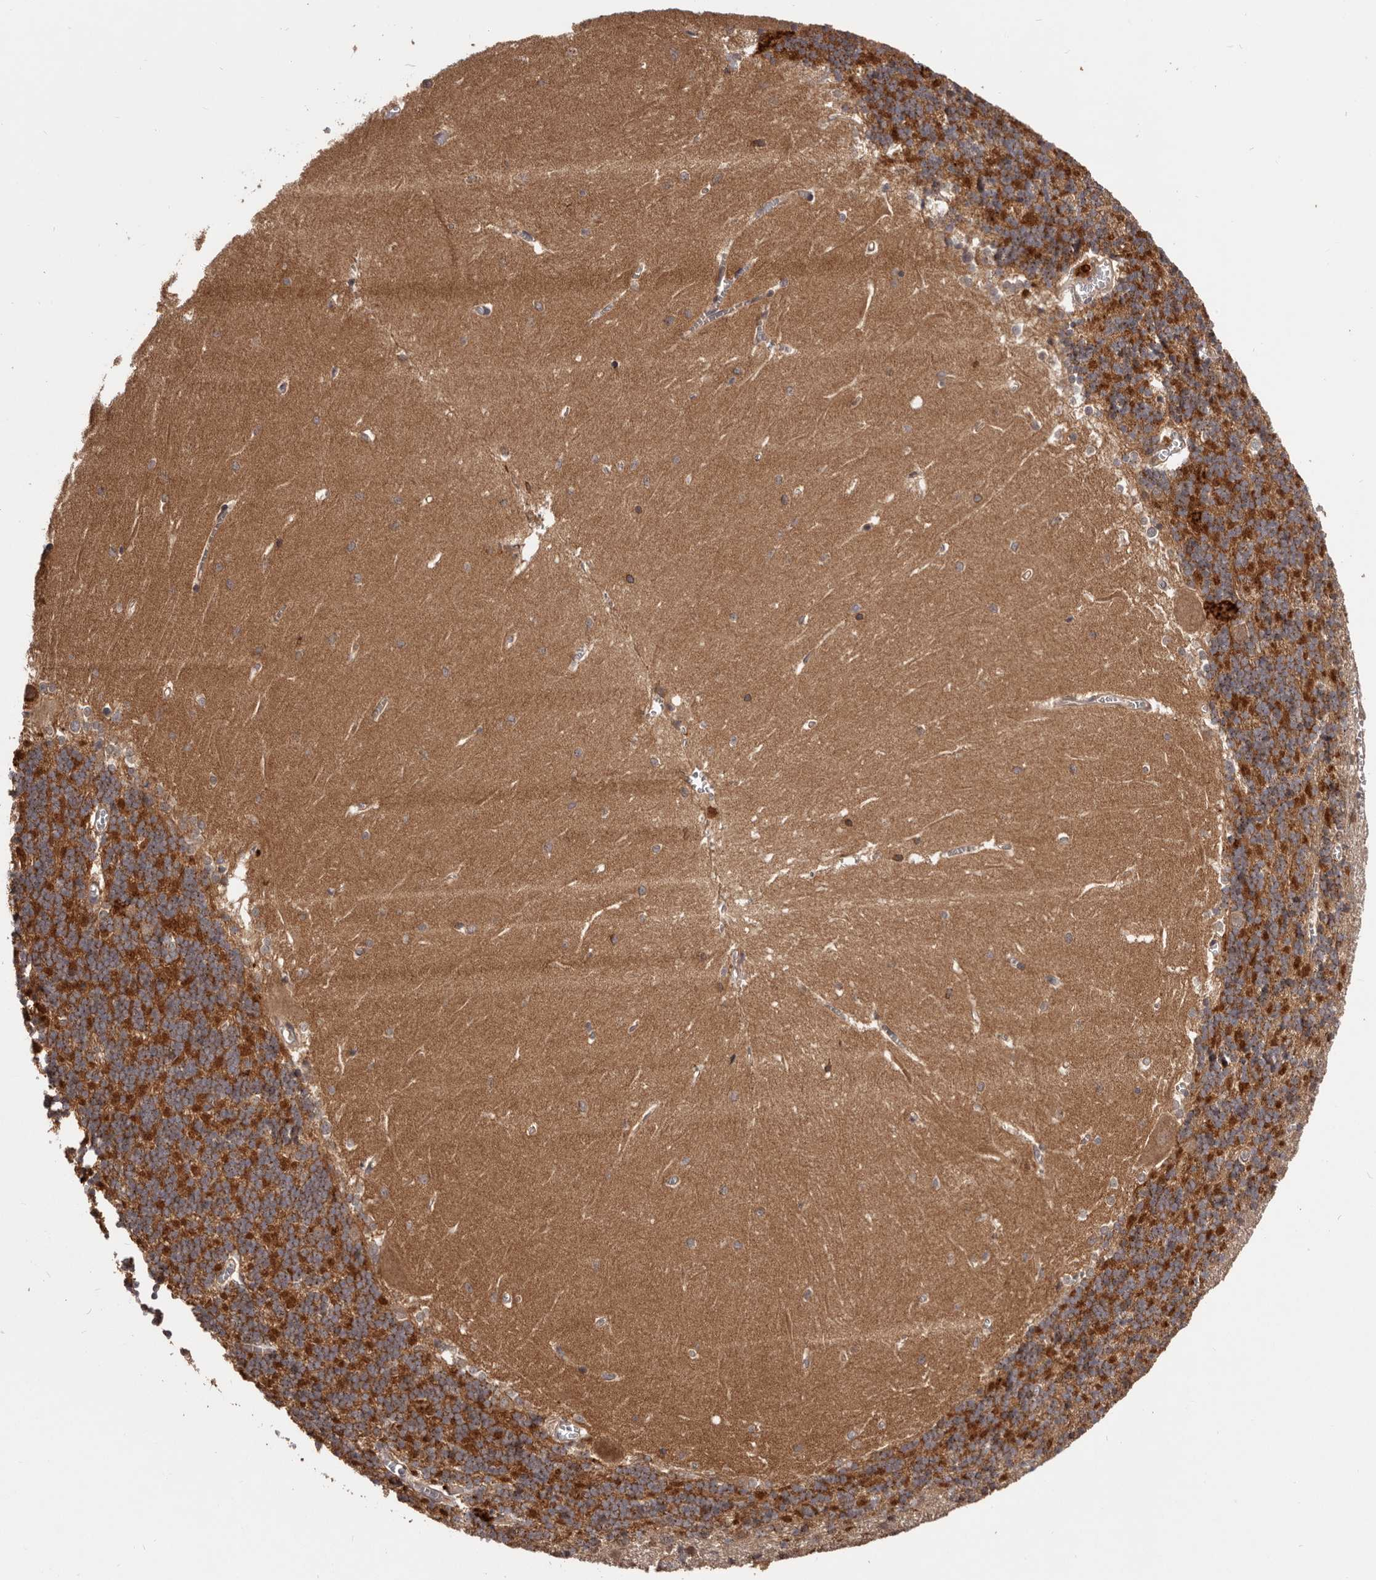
{"staining": {"intensity": "moderate", "quantity": "25%-75%", "location": "cytoplasmic/membranous"}, "tissue": "cerebellum", "cell_type": "Cells in granular layer", "image_type": "normal", "snomed": [{"axis": "morphology", "description": "Normal tissue, NOS"}, {"axis": "topography", "description": "Cerebellum"}], "caption": "Cerebellum stained with DAB immunohistochemistry (IHC) reveals medium levels of moderate cytoplasmic/membranous expression in about 25%-75% of cells in granular layer.", "gene": "MDP1", "patient": {"sex": "male", "age": 37}}